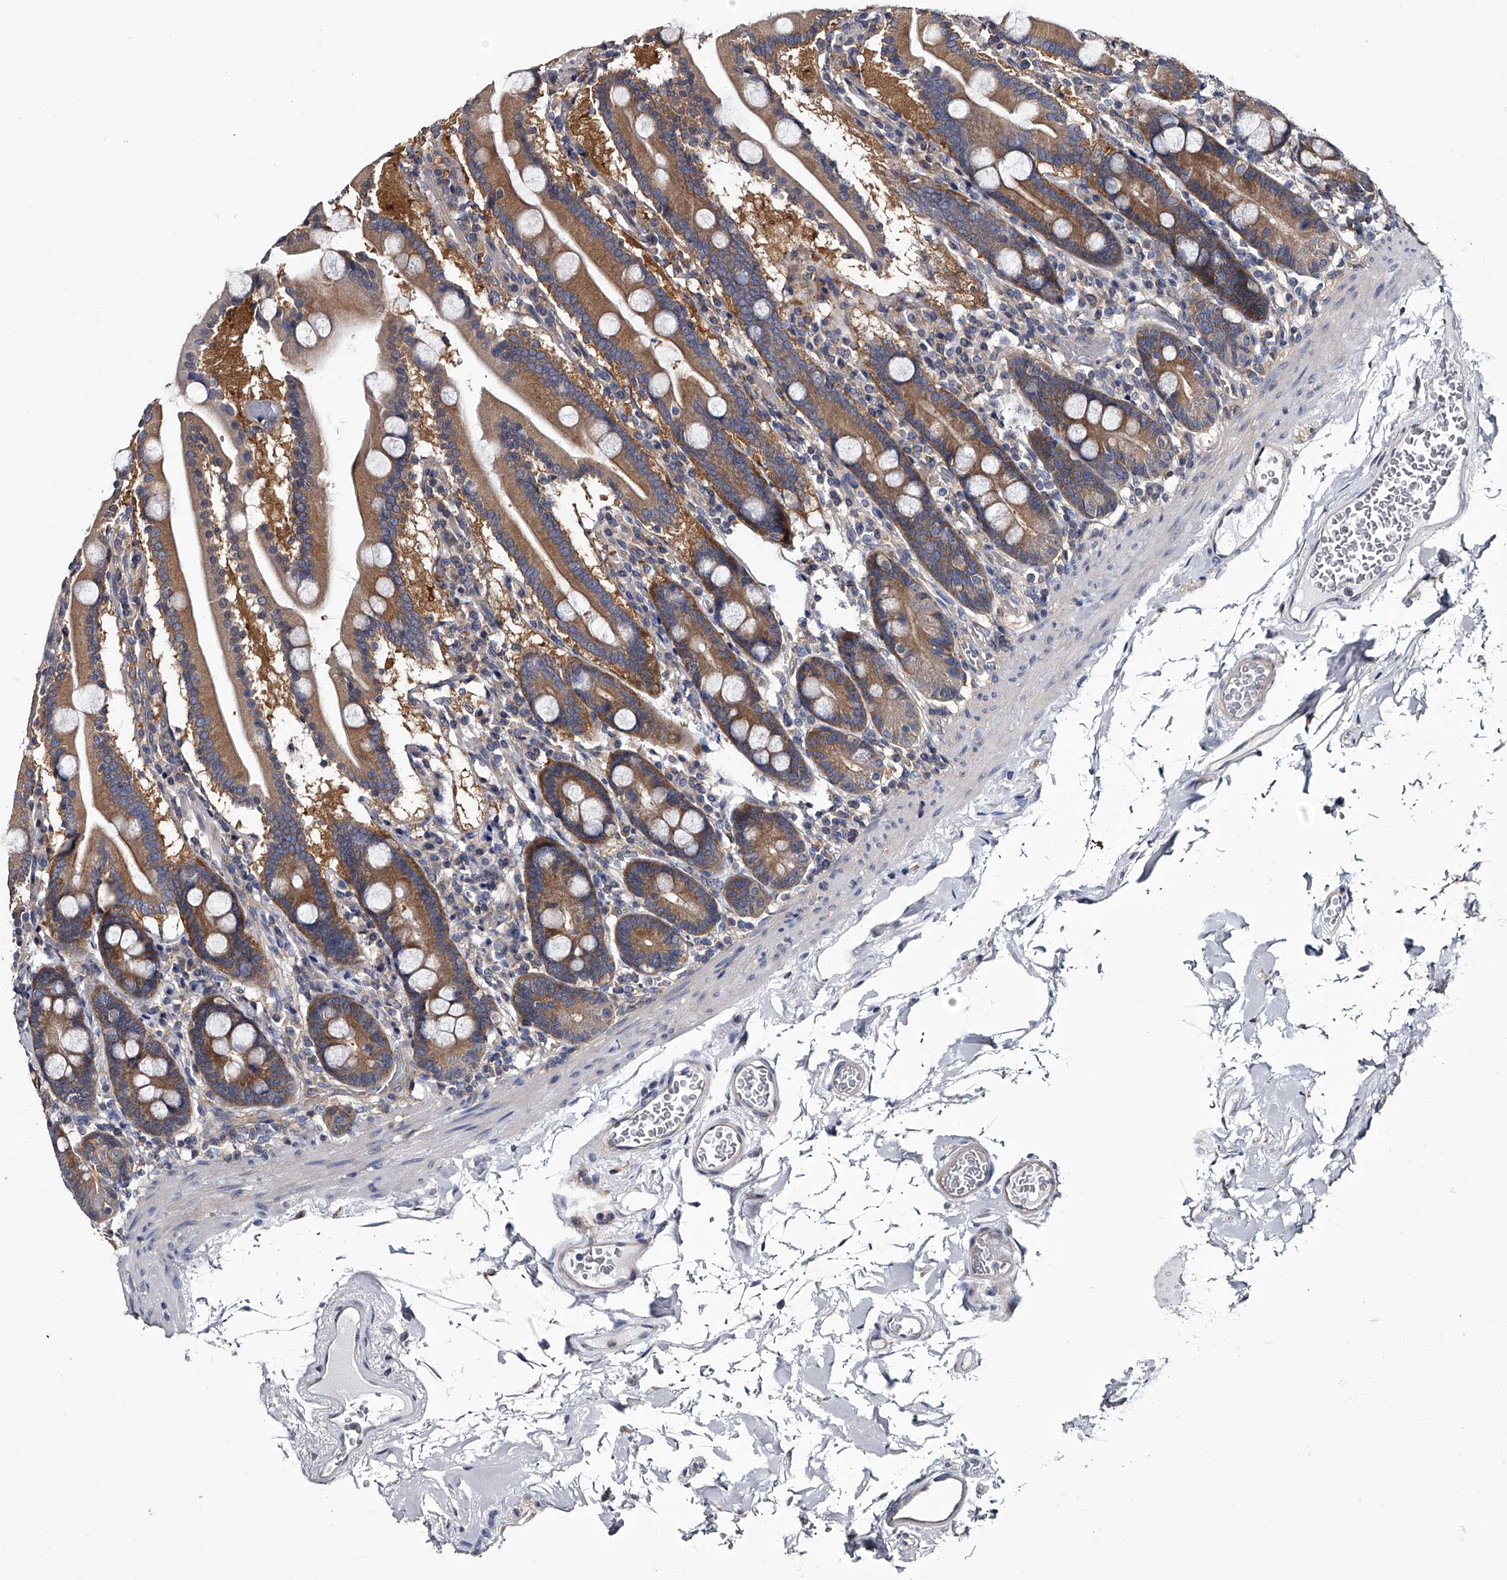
{"staining": {"intensity": "moderate", "quantity": ">75%", "location": "cytoplasmic/membranous"}, "tissue": "duodenum", "cell_type": "Glandular cells", "image_type": "normal", "snomed": [{"axis": "morphology", "description": "Normal tissue, NOS"}, {"axis": "topography", "description": "Duodenum"}], "caption": "Duodenum stained for a protein (brown) demonstrates moderate cytoplasmic/membranous positive expression in approximately >75% of glandular cells.", "gene": "GAPVD1", "patient": {"sex": "male", "age": 55}}